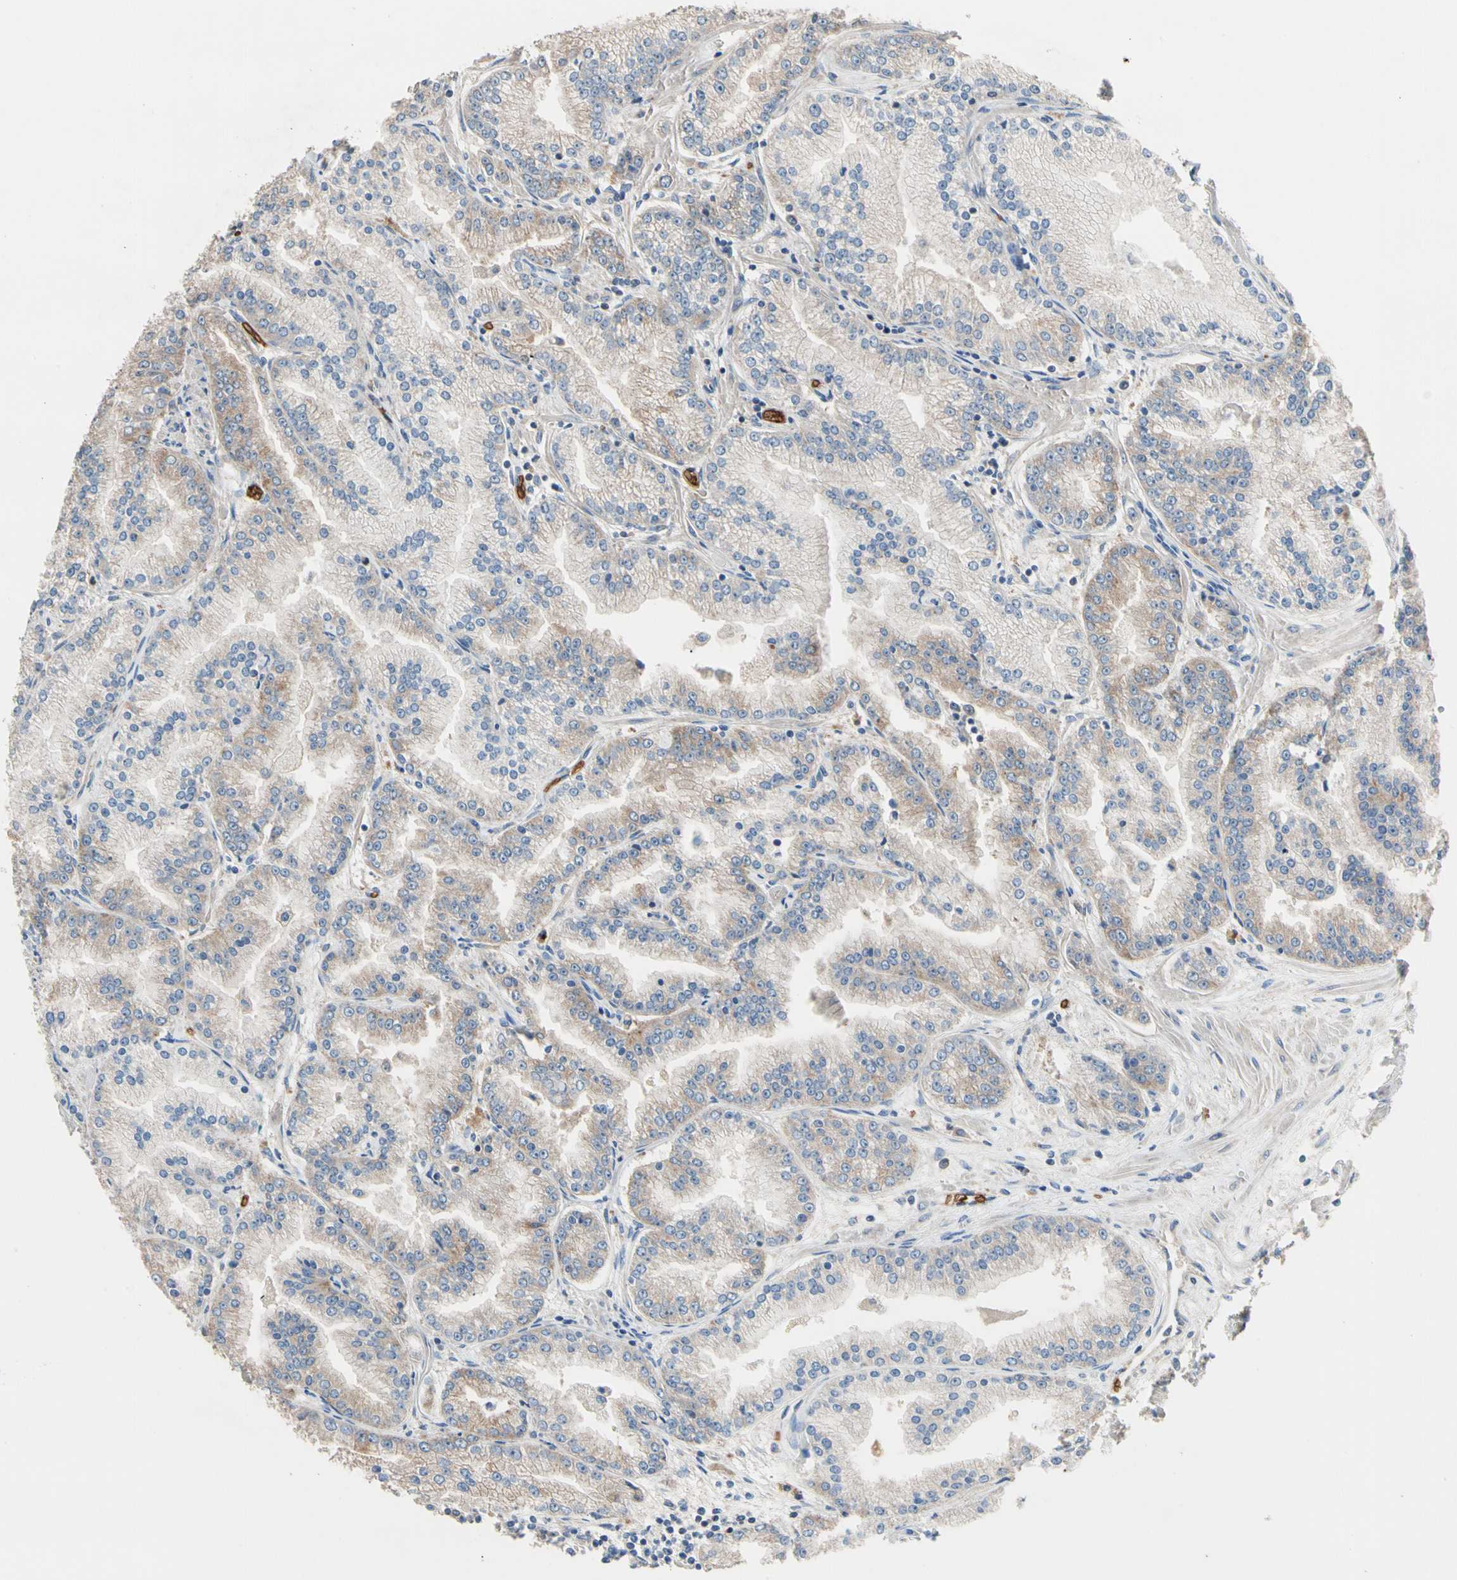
{"staining": {"intensity": "moderate", "quantity": "<25%", "location": "cytoplasmic/membranous"}, "tissue": "prostate cancer", "cell_type": "Tumor cells", "image_type": "cancer", "snomed": [{"axis": "morphology", "description": "Adenocarcinoma, High grade"}, {"axis": "topography", "description": "Prostate"}], "caption": "Human prostate cancer stained with a brown dye shows moderate cytoplasmic/membranous positive positivity in about <25% of tumor cells.", "gene": "RIOK2", "patient": {"sex": "male", "age": 61}}